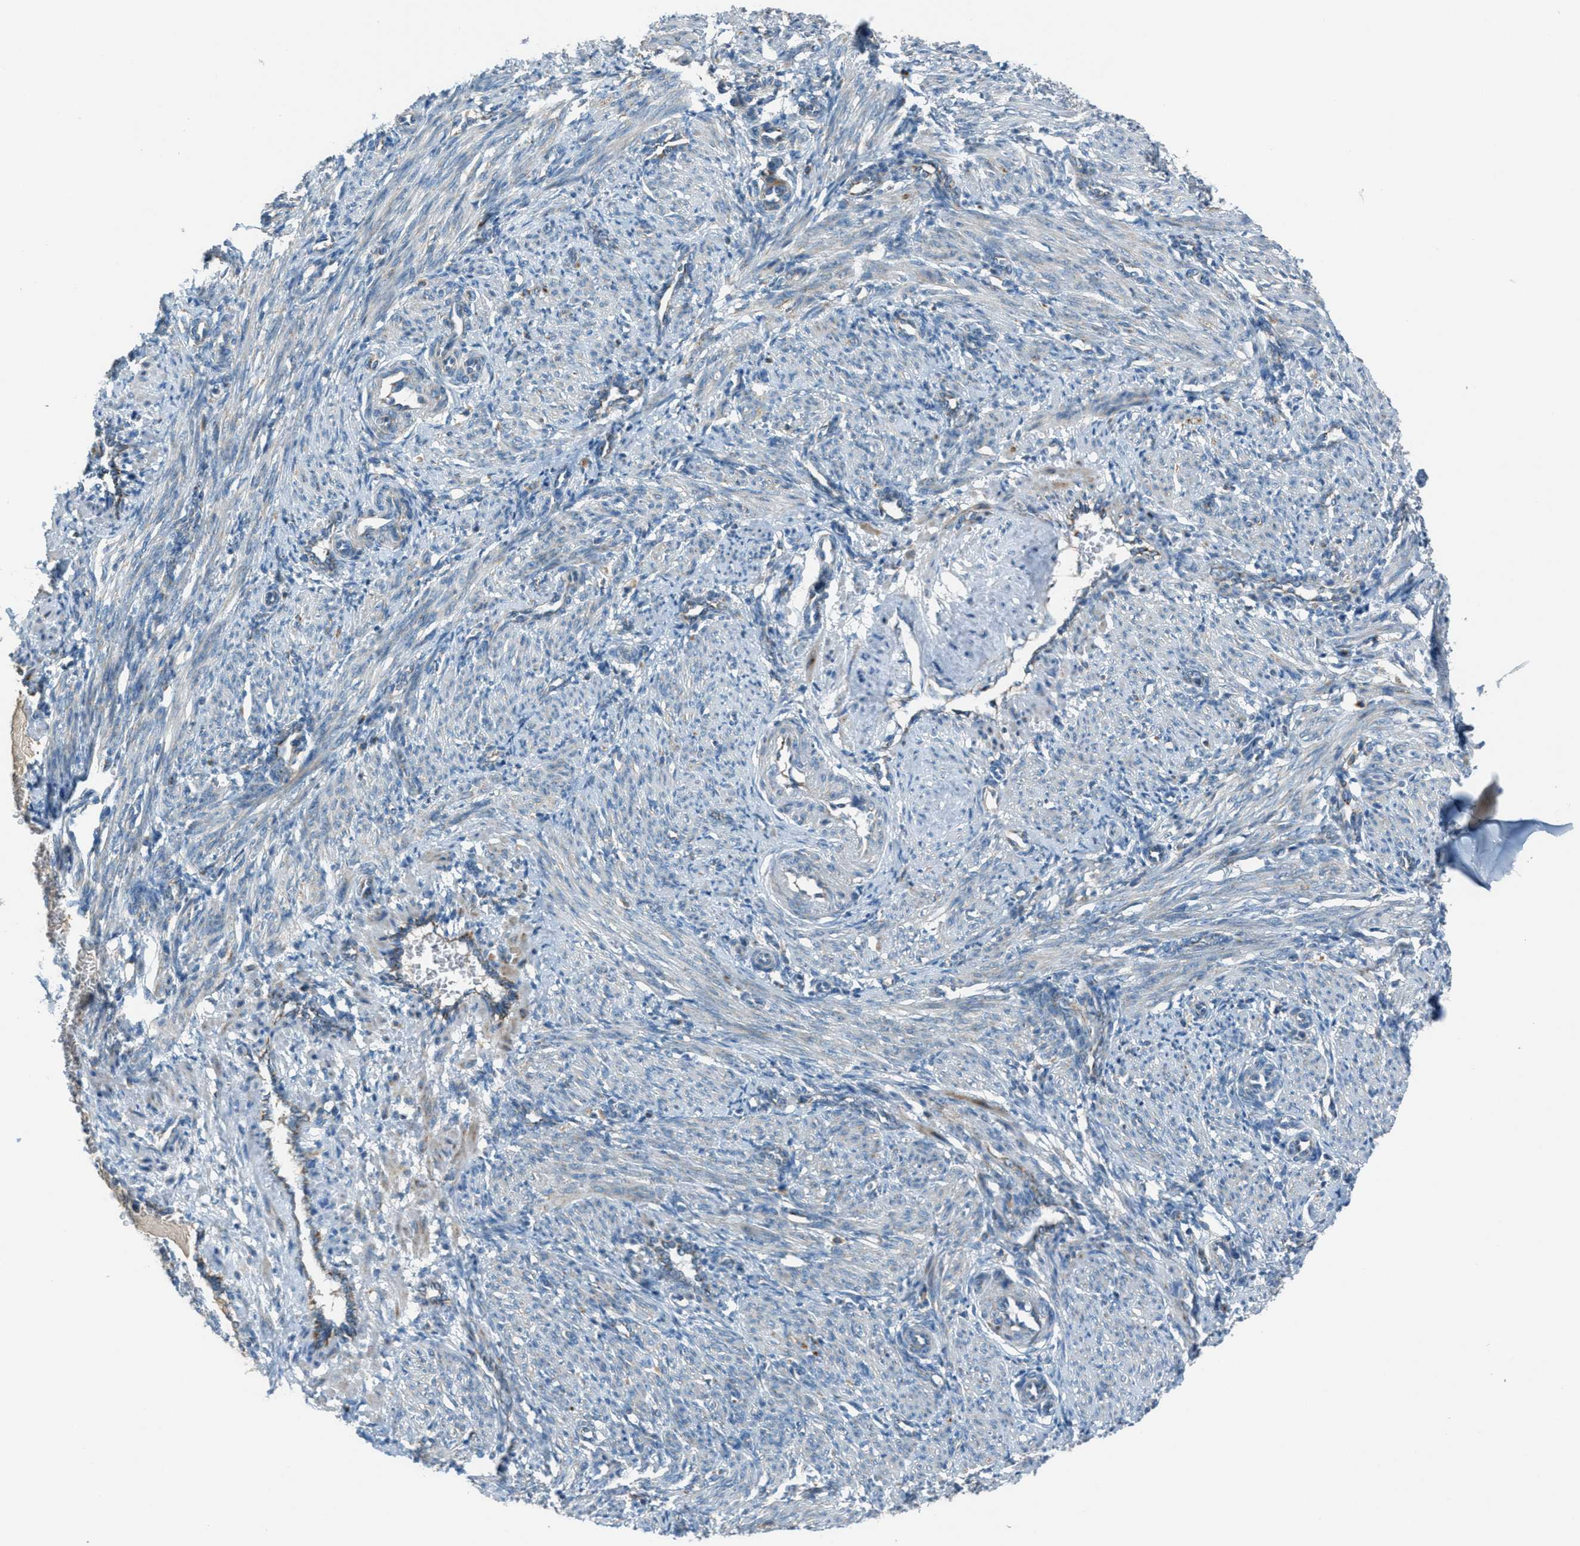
{"staining": {"intensity": "weak", "quantity": "<25%", "location": "cytoplasmic/membranous"}, "tissue": "smooth muscle", "cell_type": "Smooth muscle cells", "image_type": "normal", "snomed": [{"axis": "morphology", "description": "Normal tissue, NOS"}, {"axis": "topography", "description": "Endometrium"}], "caption": "High magnification brightfield microscopy of normal smooth muscle stained with DAB (brown) and counterstained with hematoxylin (blue): smooth muscle cells show no significant staining.", "gene": "BCKDK", "patient": {"sex": "female", "age": 33}}